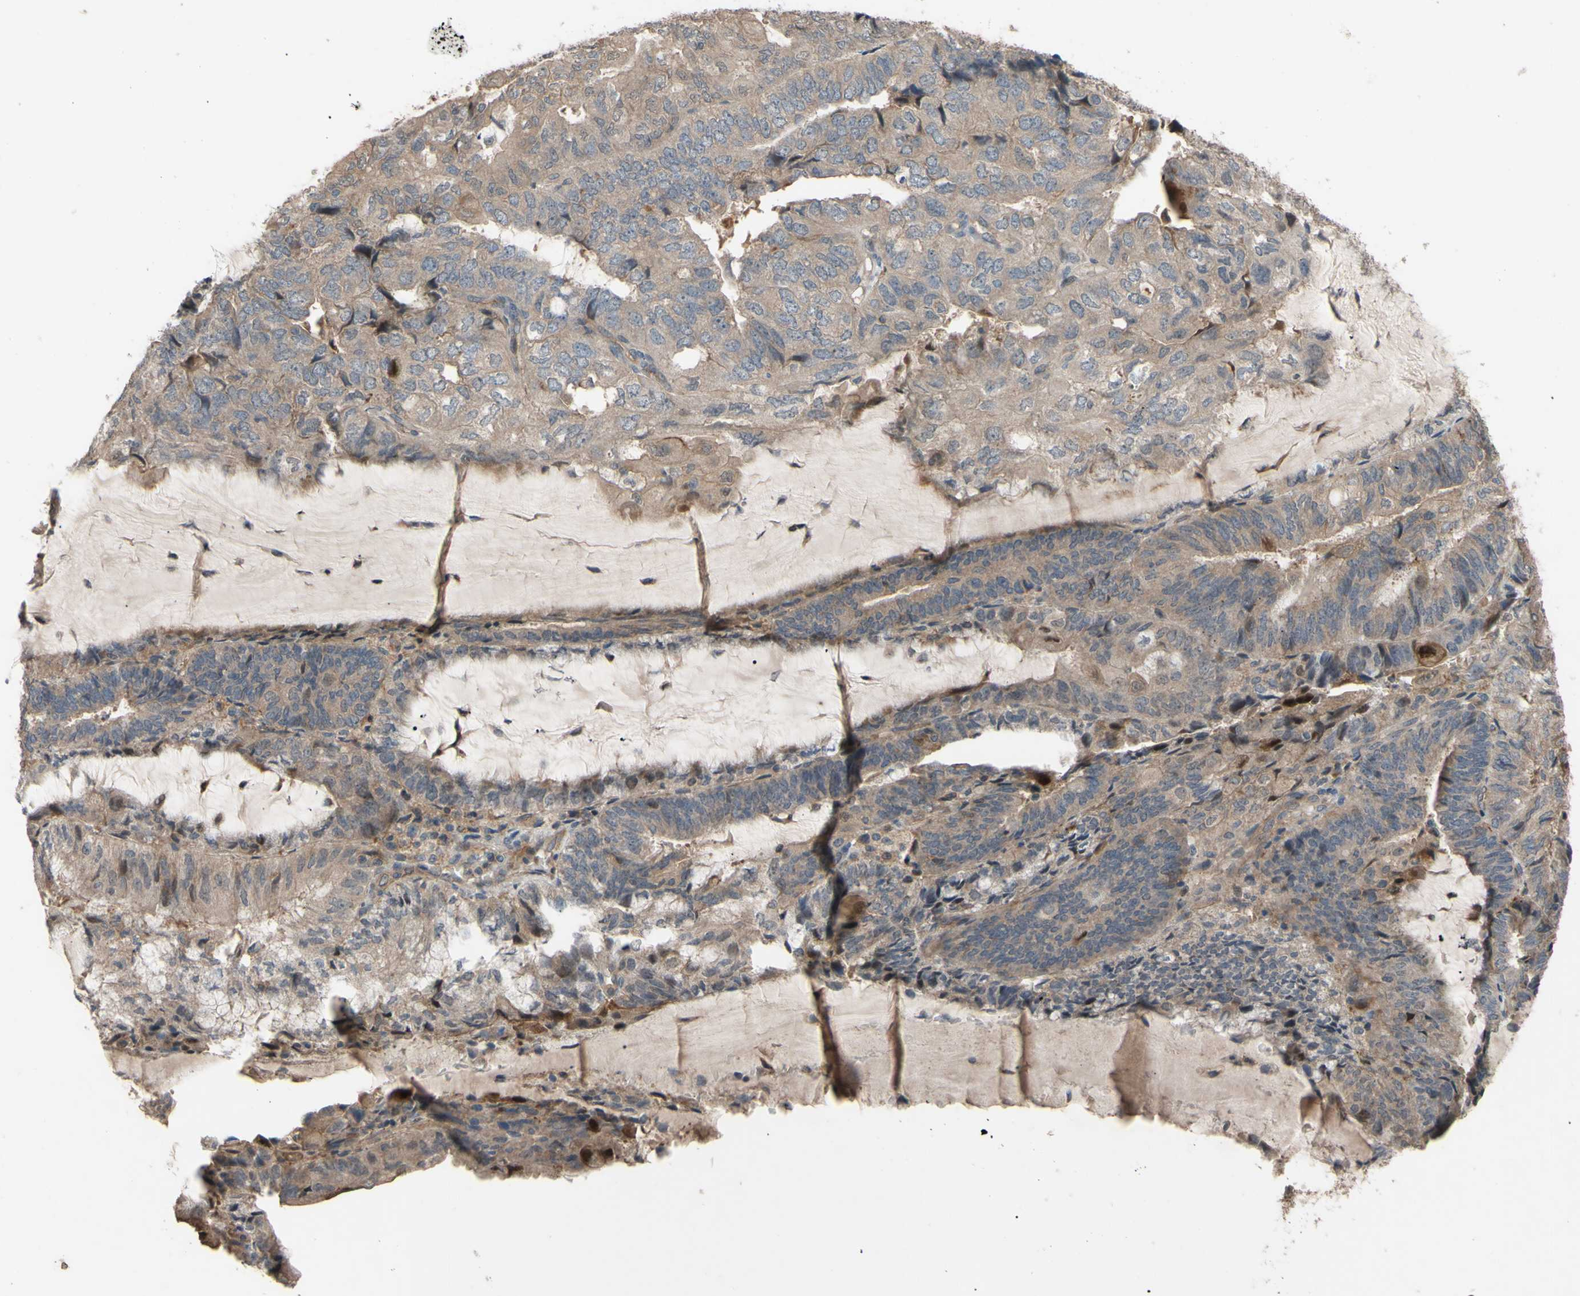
{"staining": {"intensity": "weak", "quantity": ">75%", "location": "cytoplasmic/membranous"}, "tissue": "endometrial cancer", "cell_type": "Tumor cells", "image_type": "cancer", "snomed": [{"axis": "morphology", "description": "Adenocarcinoma, NOS"}, {"axis": "topography", "description": "Endometrium"}], "caption": "Human adenocarcinoma (endometrial) stained for a protein (brown) exhibits weak cytoplasmic/membranous positive staining in about >75% of tumor cells.", "gene": "SHROOM4", "patient": {"sex": "female", "age": 81}}